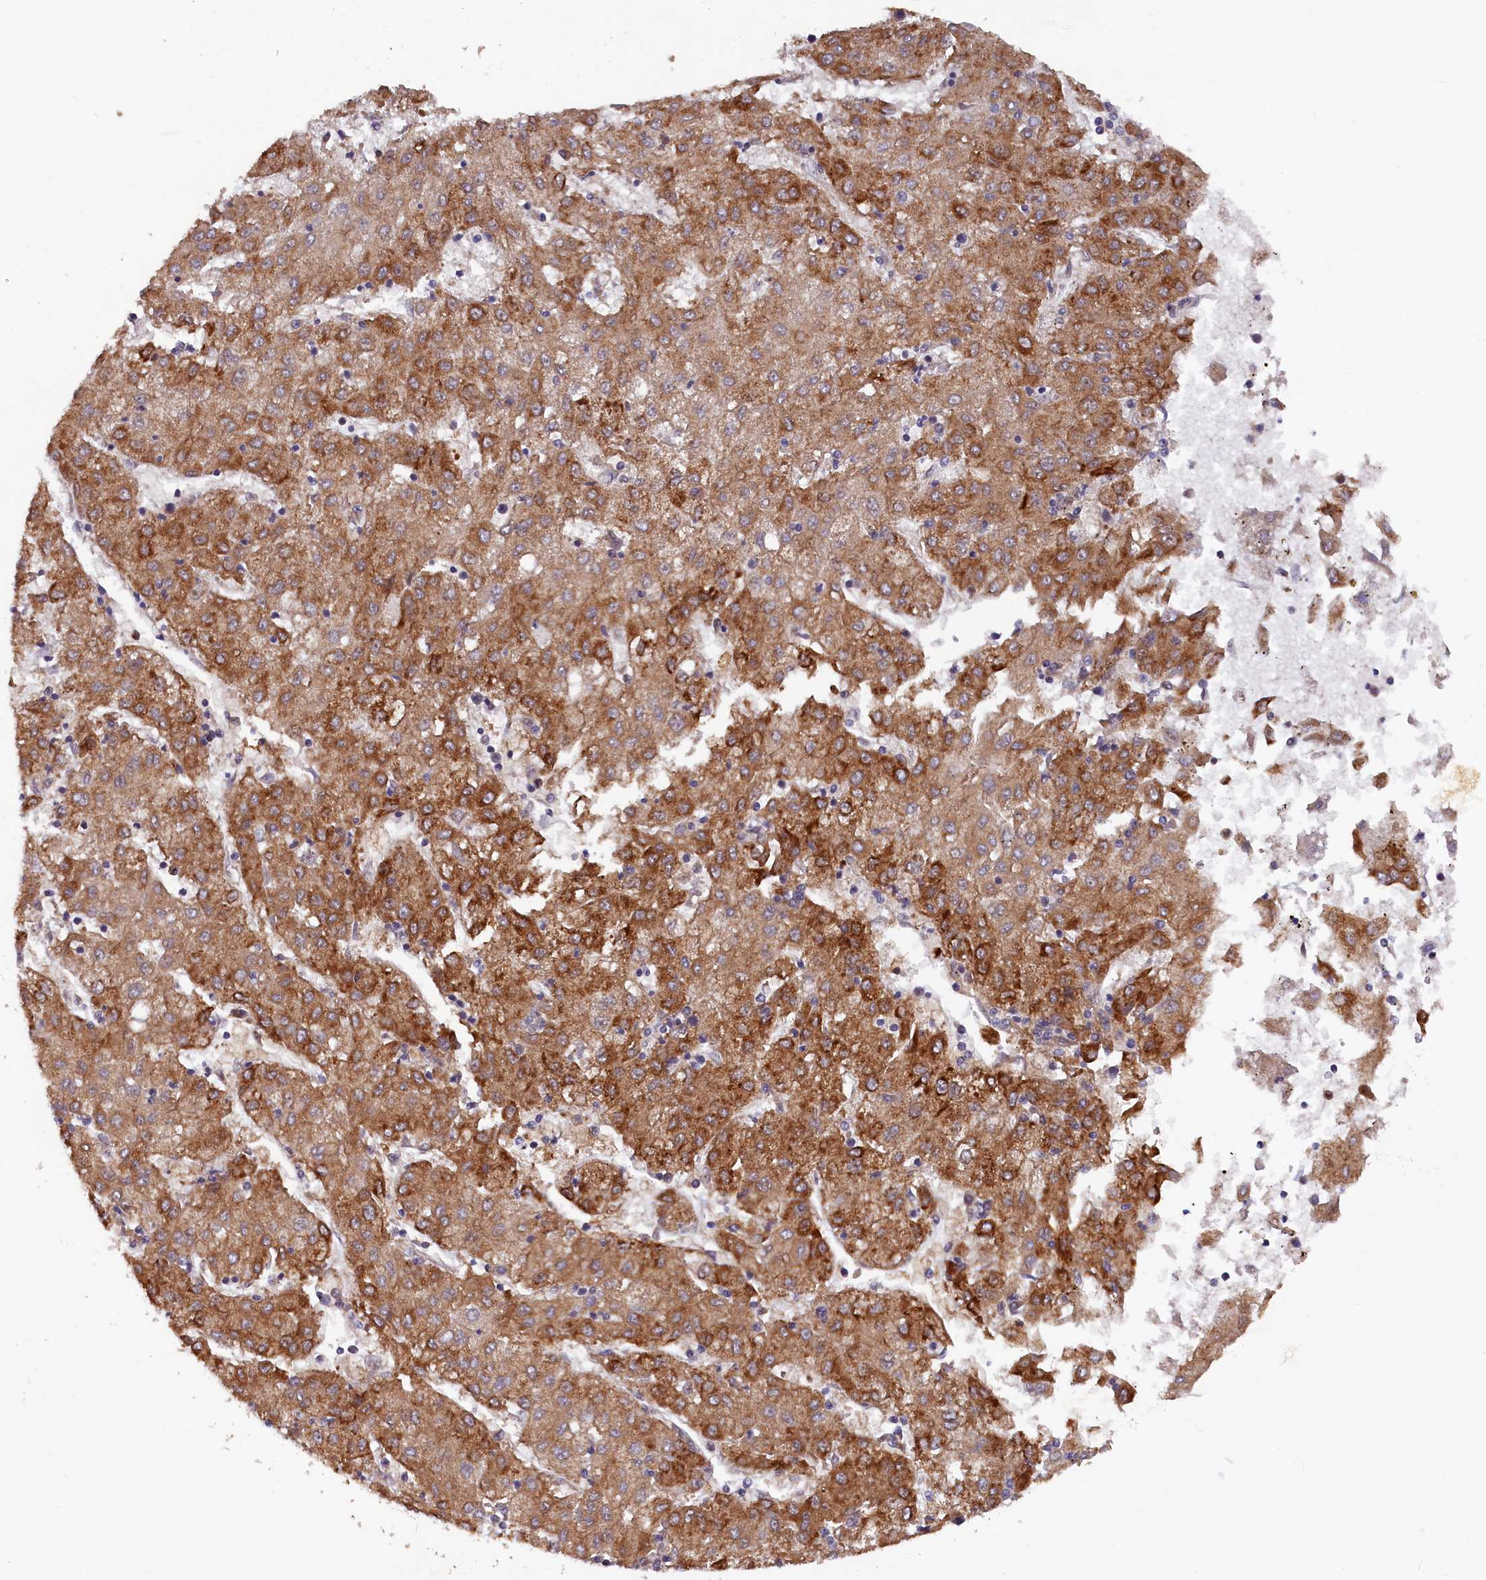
{"staining": {"intensity": "strong", "quantity": "25%-75%", "location": "cytoplasmic/membranous"}, "tissue": "liver cancer", "cell_type": "Tumor cells", "image_type": "cancer", "snomed": [{"axis": "morphology", "description": "Carcinoma, Hepatocellular, NOS"}, {"axis": "topography", "description": "Liver"}], "caption": "Liver cancer stained with immunohistochemistry (IHC) reveals strong cytoplasmic/membranous positivity in about 25%-75% of tumor cells.", "gene": "FERMT1", "patient": {"sex": "male", "age": 72}}